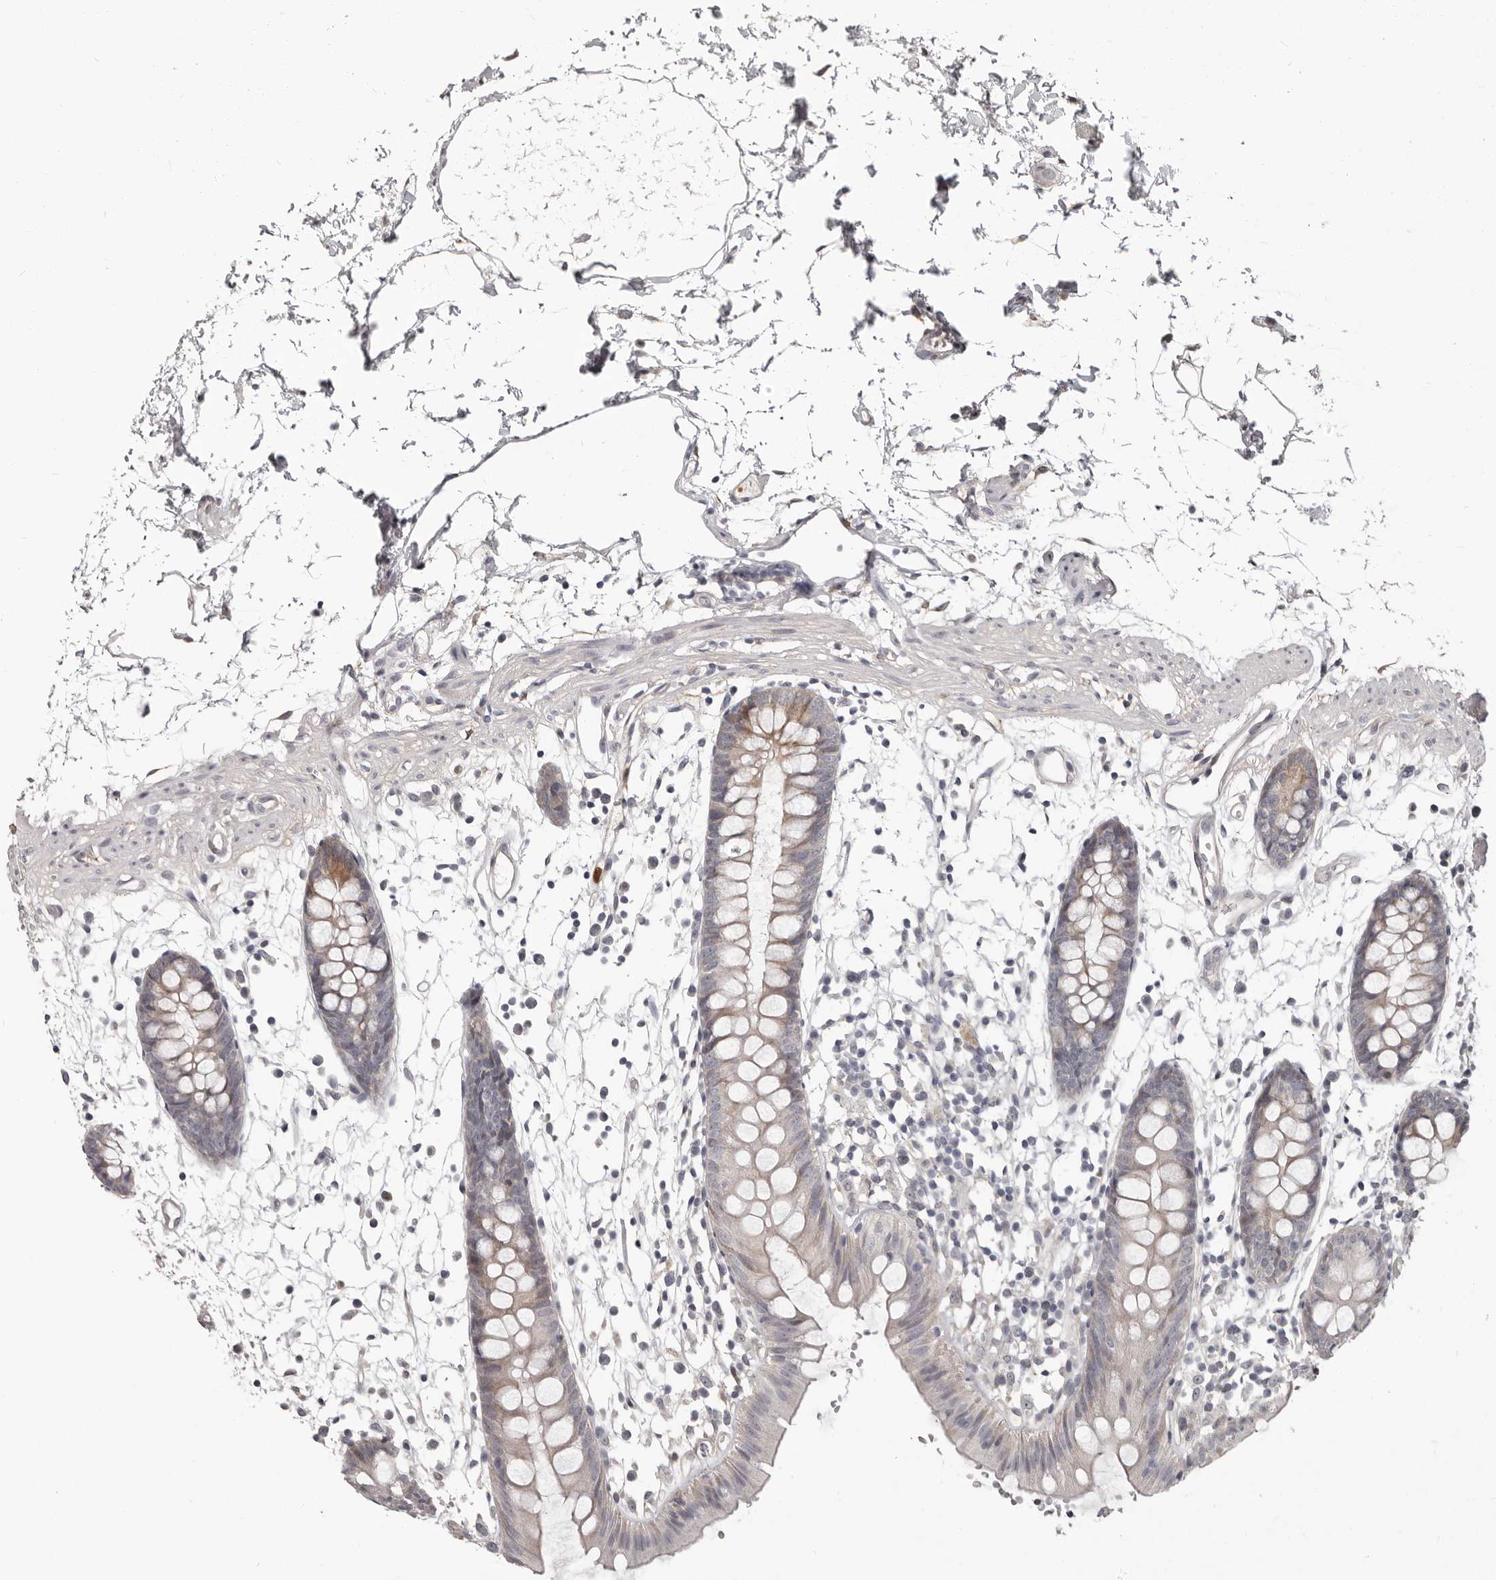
{"staining": {"intensity": "negative", "quantity": "none", "location": "none"}, "tissue": "colon", "cell_type": "Endothelial cells", "image_type": "normal", "snomed": [{"axis": "morphology", "description": "Normal tissue, NOS"}, {"axis": "topography", "description": "Colon"}], "caption": "Histopathology image shows no significant protein staining in endothelial cells of normal colon. (IHC, brightfield microscopy, high magnification).", "gene": "GPR157", "patient": {"sex": "male", "age": 56}}